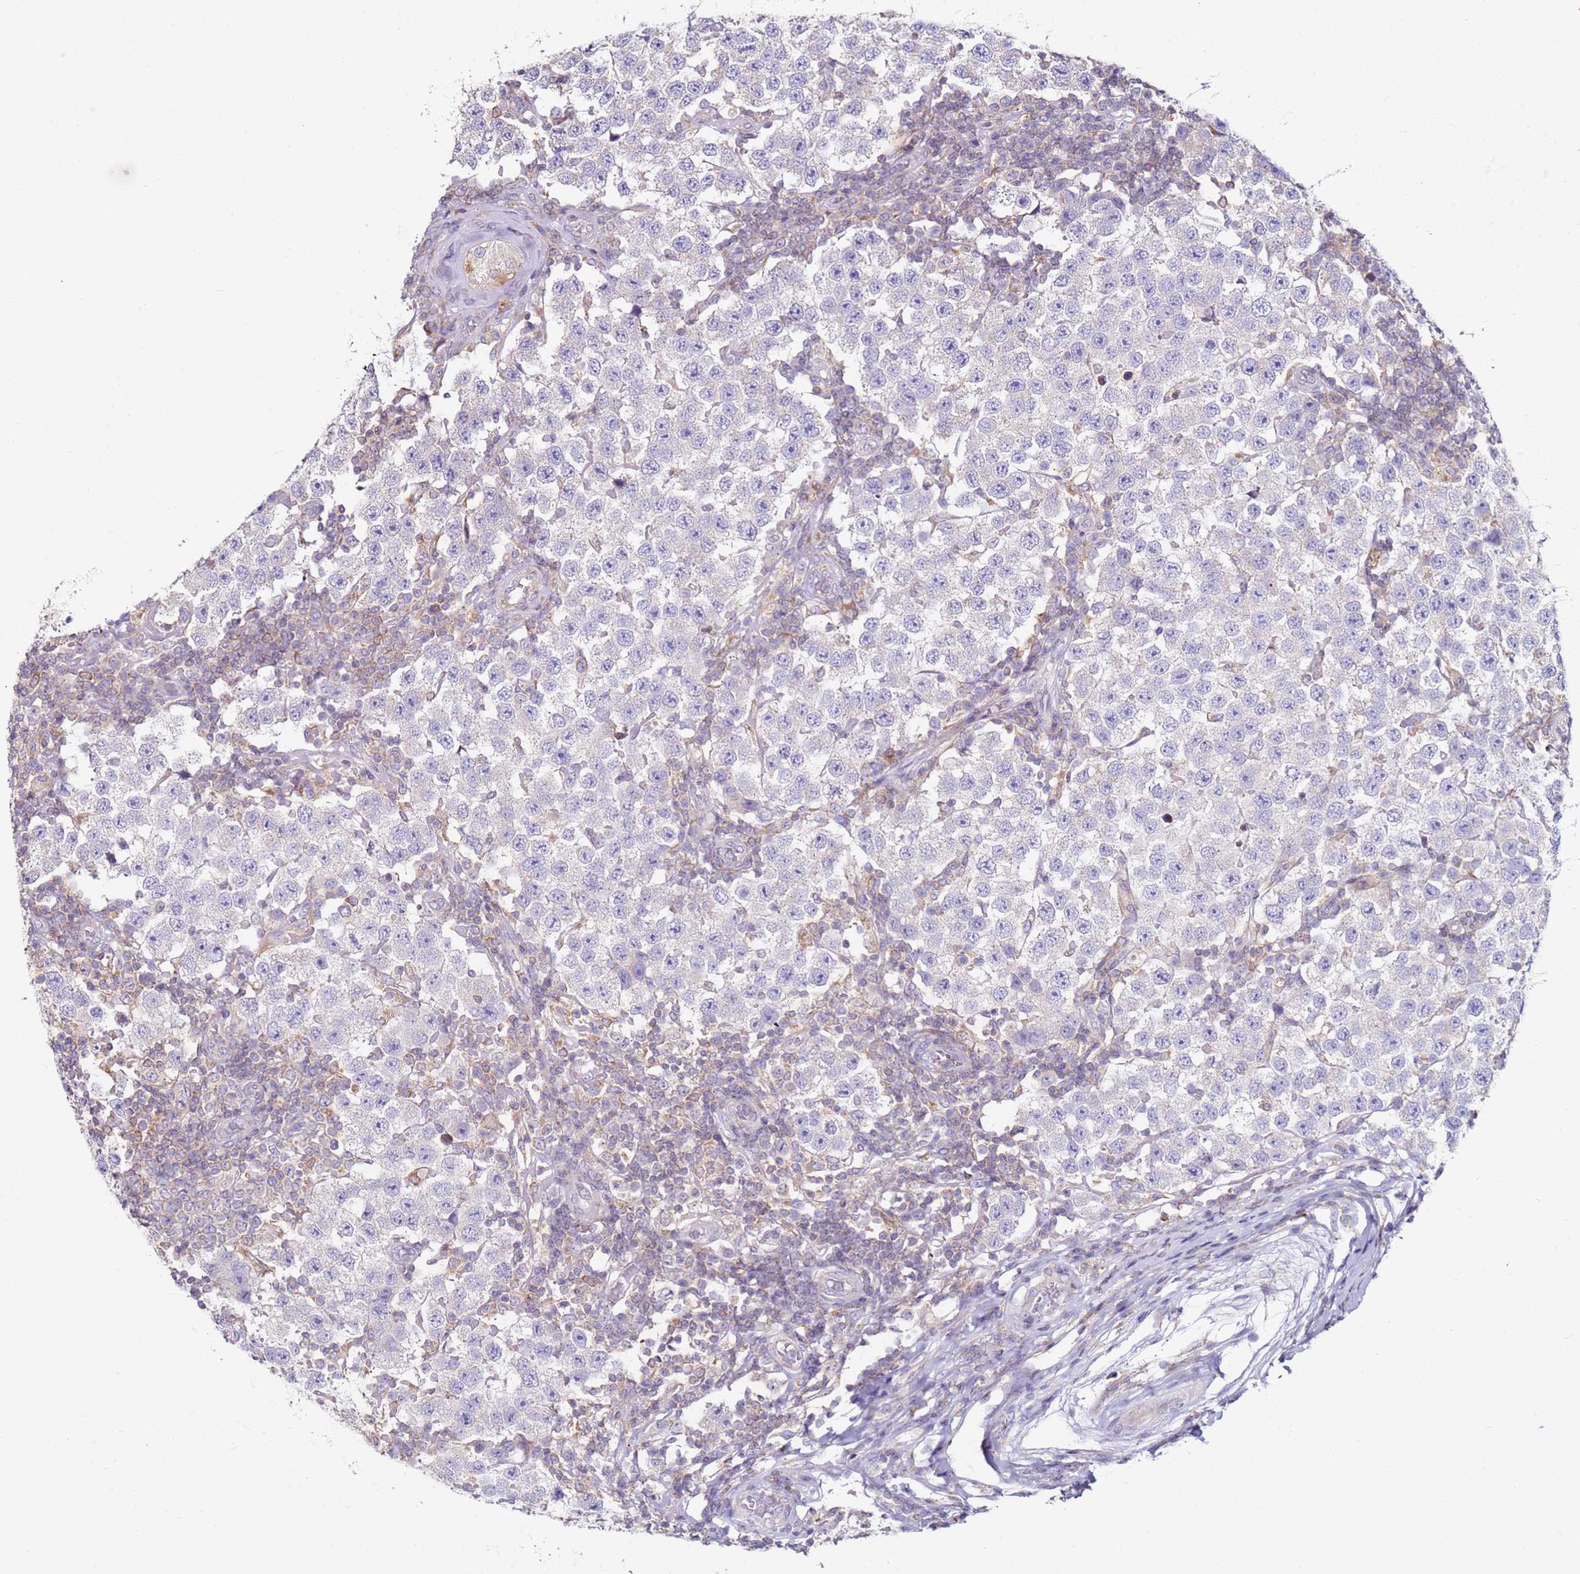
{"staining": {"intensity": "negative", "quantity": "none", "location": "none"}, "tissue": "testis cancer", "cell_type": "Tumor cells", "image_type": "cancer", "snomed": [{"axis": "morphology", "description": "Seminoma, NOS"}, {"axis": "topography", "description": "Testis"}], "caption": "Histopathology image shows no protein expression in tumor cells of testis cancer tissue.", "gene": "CNOT9", "patient": {"sex": "male", "age": 34}}